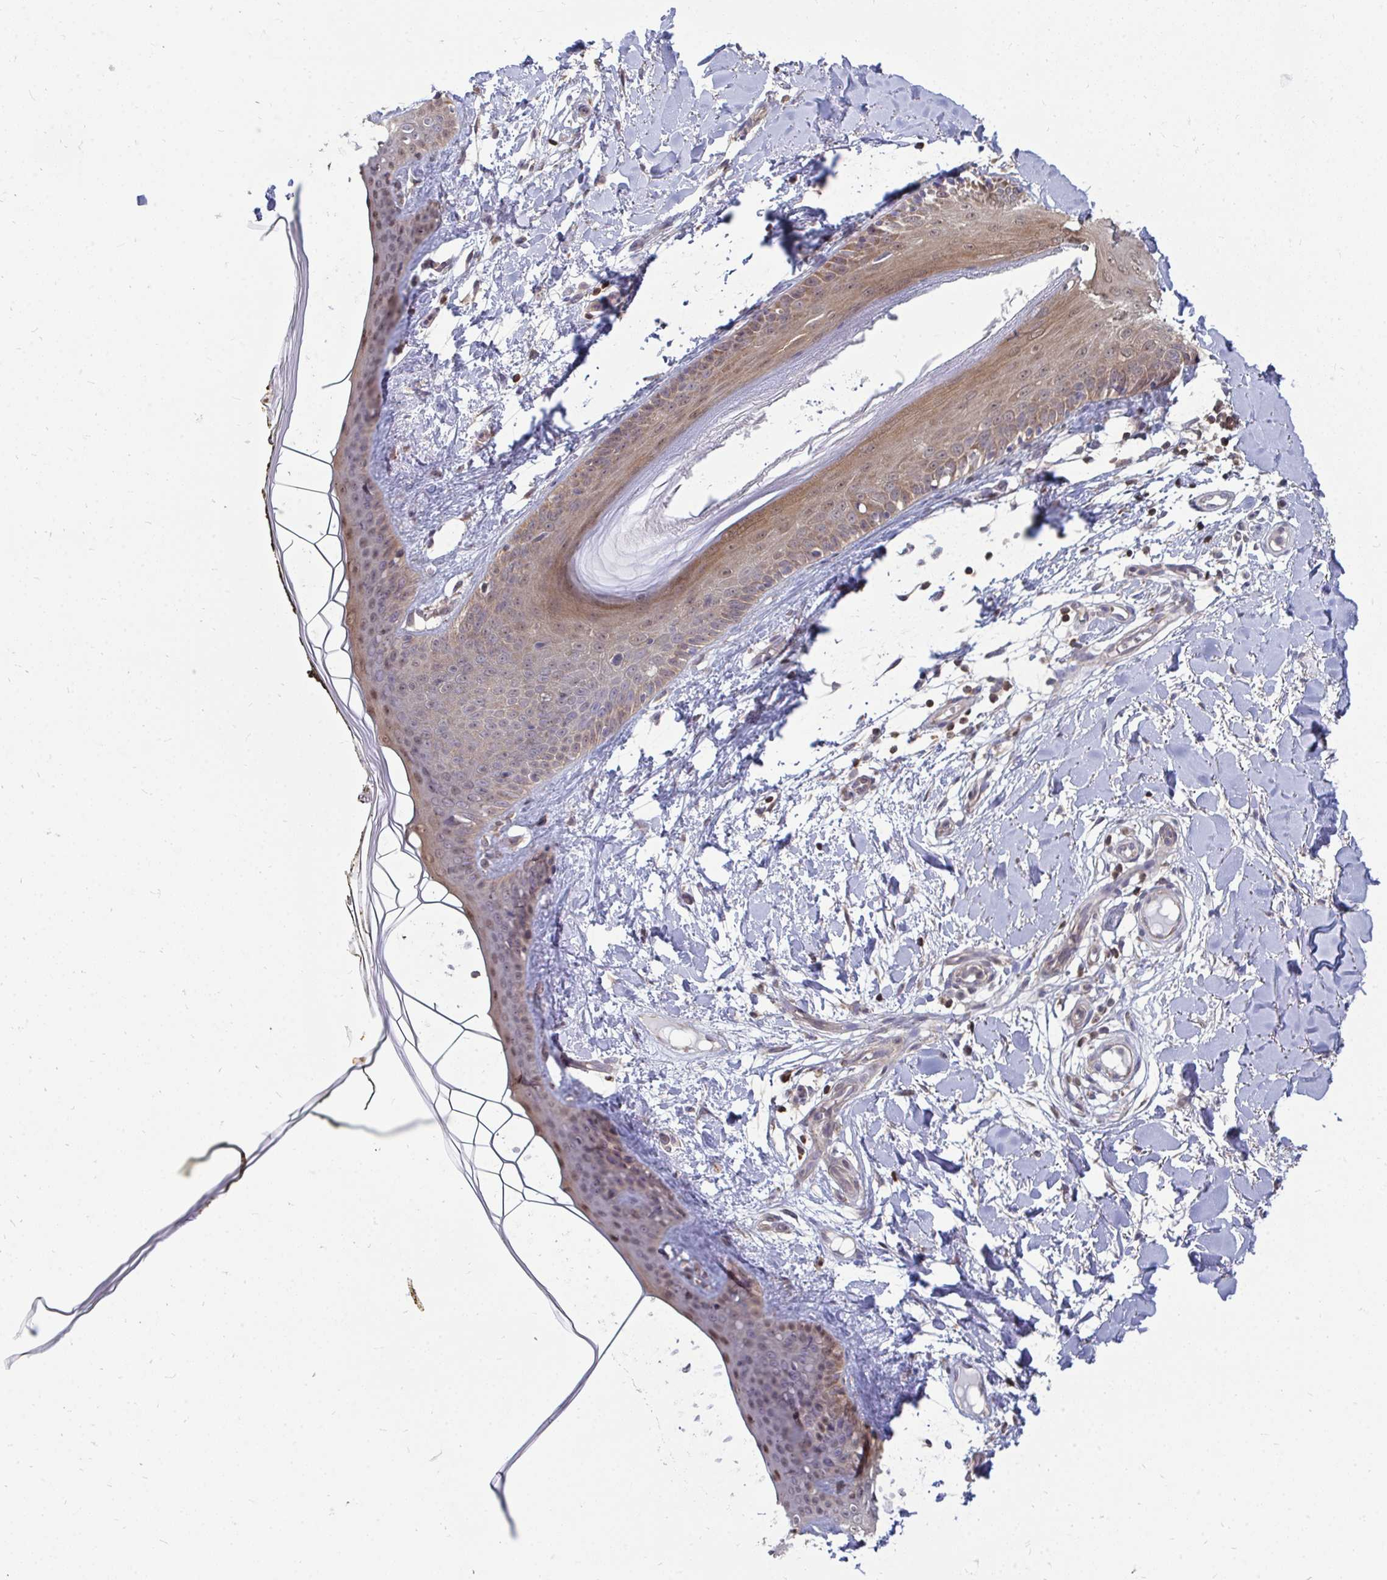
{"staining": {"intensity": "moderate", "quantity": ">75%", "location": "cytoplasmic/membranous"}, "tissue": "skin", "cell_type": "Fibroblasts", "image_type": "normal", "snomed": [{"axis": "morphology", "description": "Normal tissue, NOS"}, {"axis": "topography", "description": "Skin"}], "caption": "This micrograph reveals IHC staining of unremarkable skin, with medium moderate cytoplasmic/membranous staining in about >75% of fibroblasts.", "gene": "DNAJA2", "patient": {"sex": "female", "age": 34}}